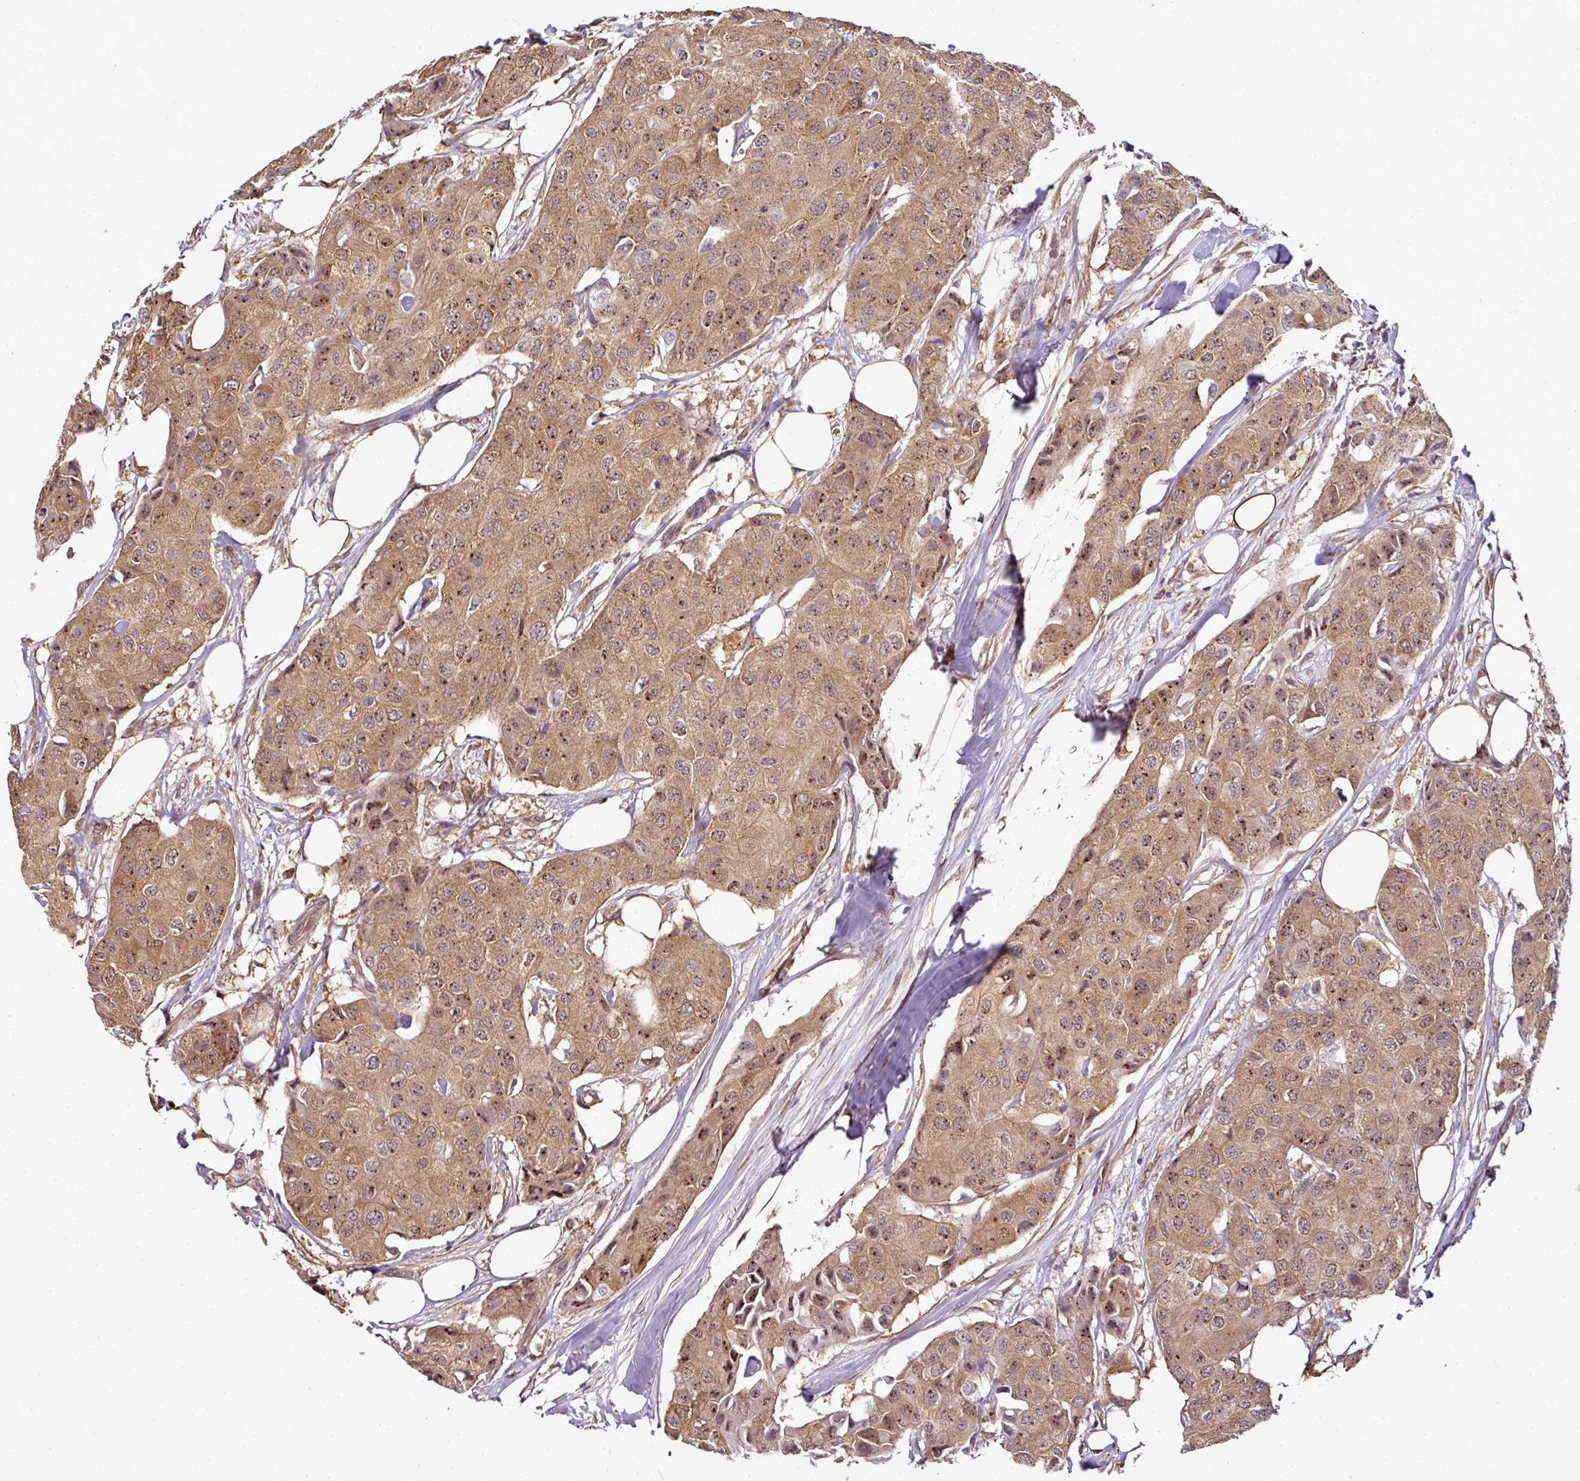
{"staining": {"intensity": "moderate", "quantity": ">75%", "location": "cytoplasmic/membranous,nuclear"}, "tissue": "breast cancer", "cell_type": "Tumor cells", "image_type": "cancer", "snomed": [{"axis": "morphology", "description": "Duct carcinoma"}, {"axis": "topography", "description": "Breast"}], "caption": "Approximately >75% of tumor cells in human breast cancer (invasive ductal carcinoma) display moderate cytoplasmic/membranous and nuclear protein staining as visualized by brown immunohistochemical staining.", "gene": "RBM4B", "patient": {"sex": "female", "age": 80}}